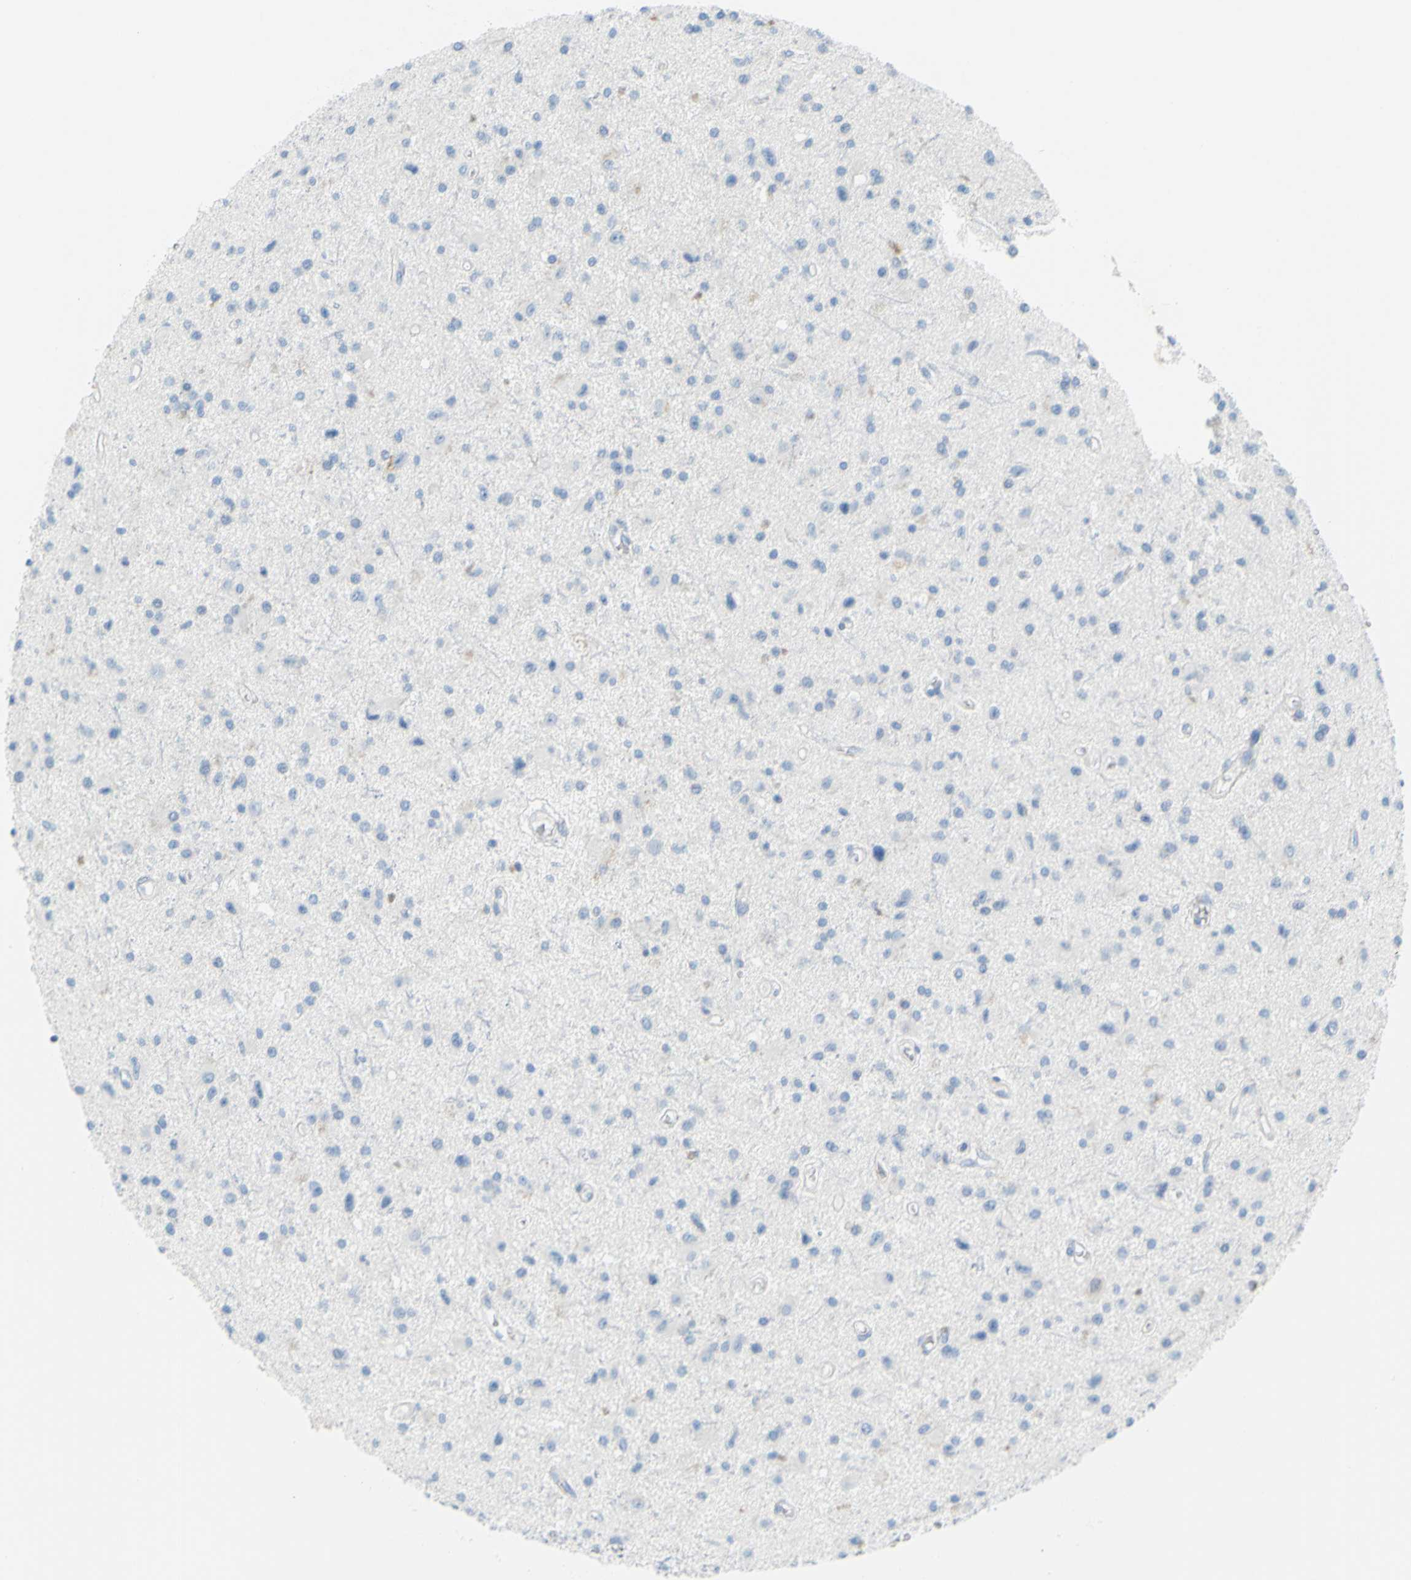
{"staining": {"intensity": "negative", "quantity": "none", "location": "none"}, "tissue": "glioma", "cell_type": "Tumor cells", "image_type": "cancer", "snomed": [{"axis": "morphology", "description": "Glioma, malignant, Low grade"}, {"axis": "topography", "description": "Brain"}], "caption": "IHC of malignant low-grade glioma displays no expression in tumor cells.", "gene": "DCT", "patient": {"sex": "male", "age": 58}}